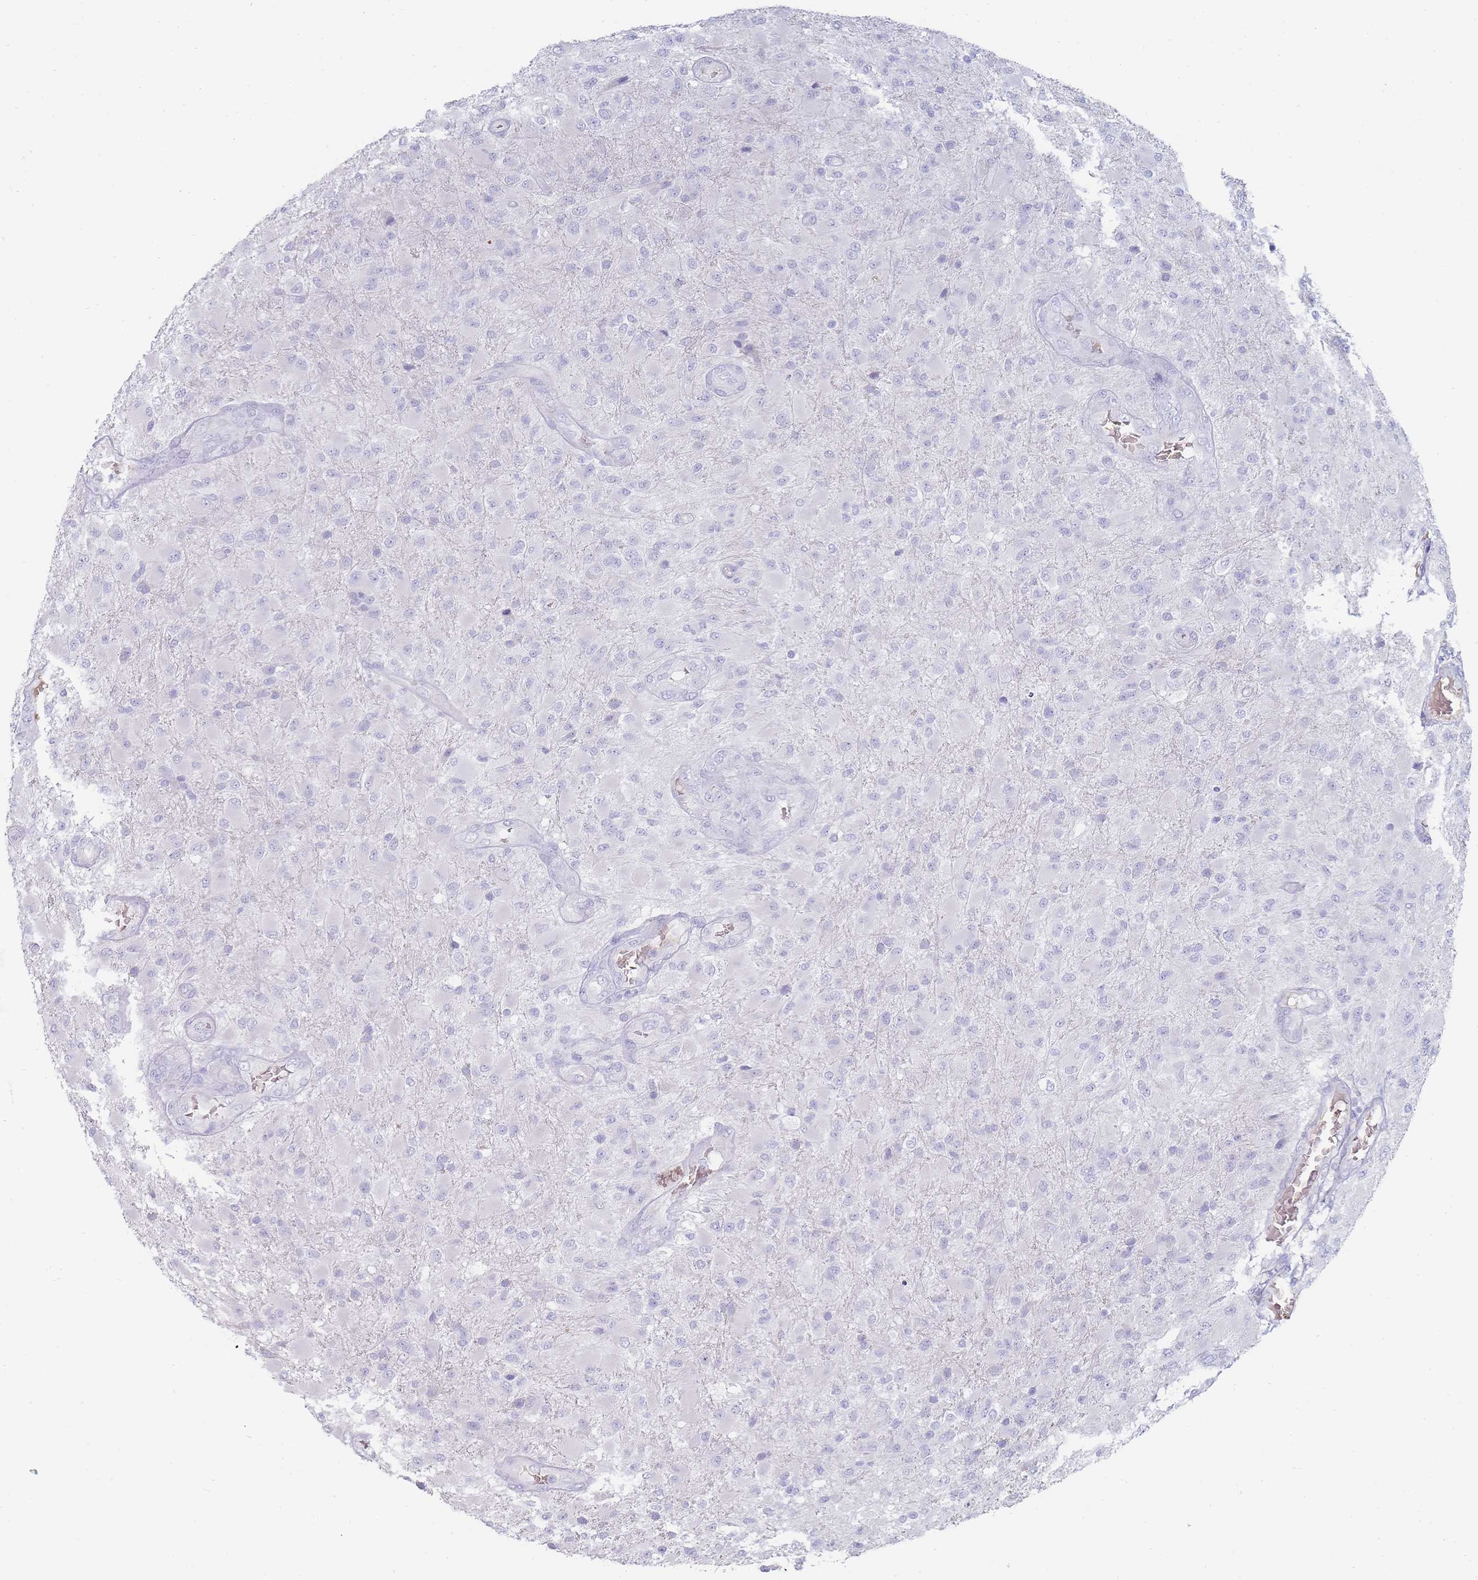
{"staining": {"intensity": "negative", "quantity": "none", "location": "none"}, "tissue": "glioma", "cell_type": "Tumor cells", "image_type": "cancer", "snomed": [{"axis": "morphology", "description": "Glioma, malignant, Low grade"}, {"axis": "topography", "description": "Brain"}], "caption": "An immunohistochemistry (IHC) image of malignant glioma (low-grade) is shown. There is no staining in tumor cells of malignant glioma (low-grade).", "gene": "HBG2", "patient": {"sex": "male", "age": 65}}